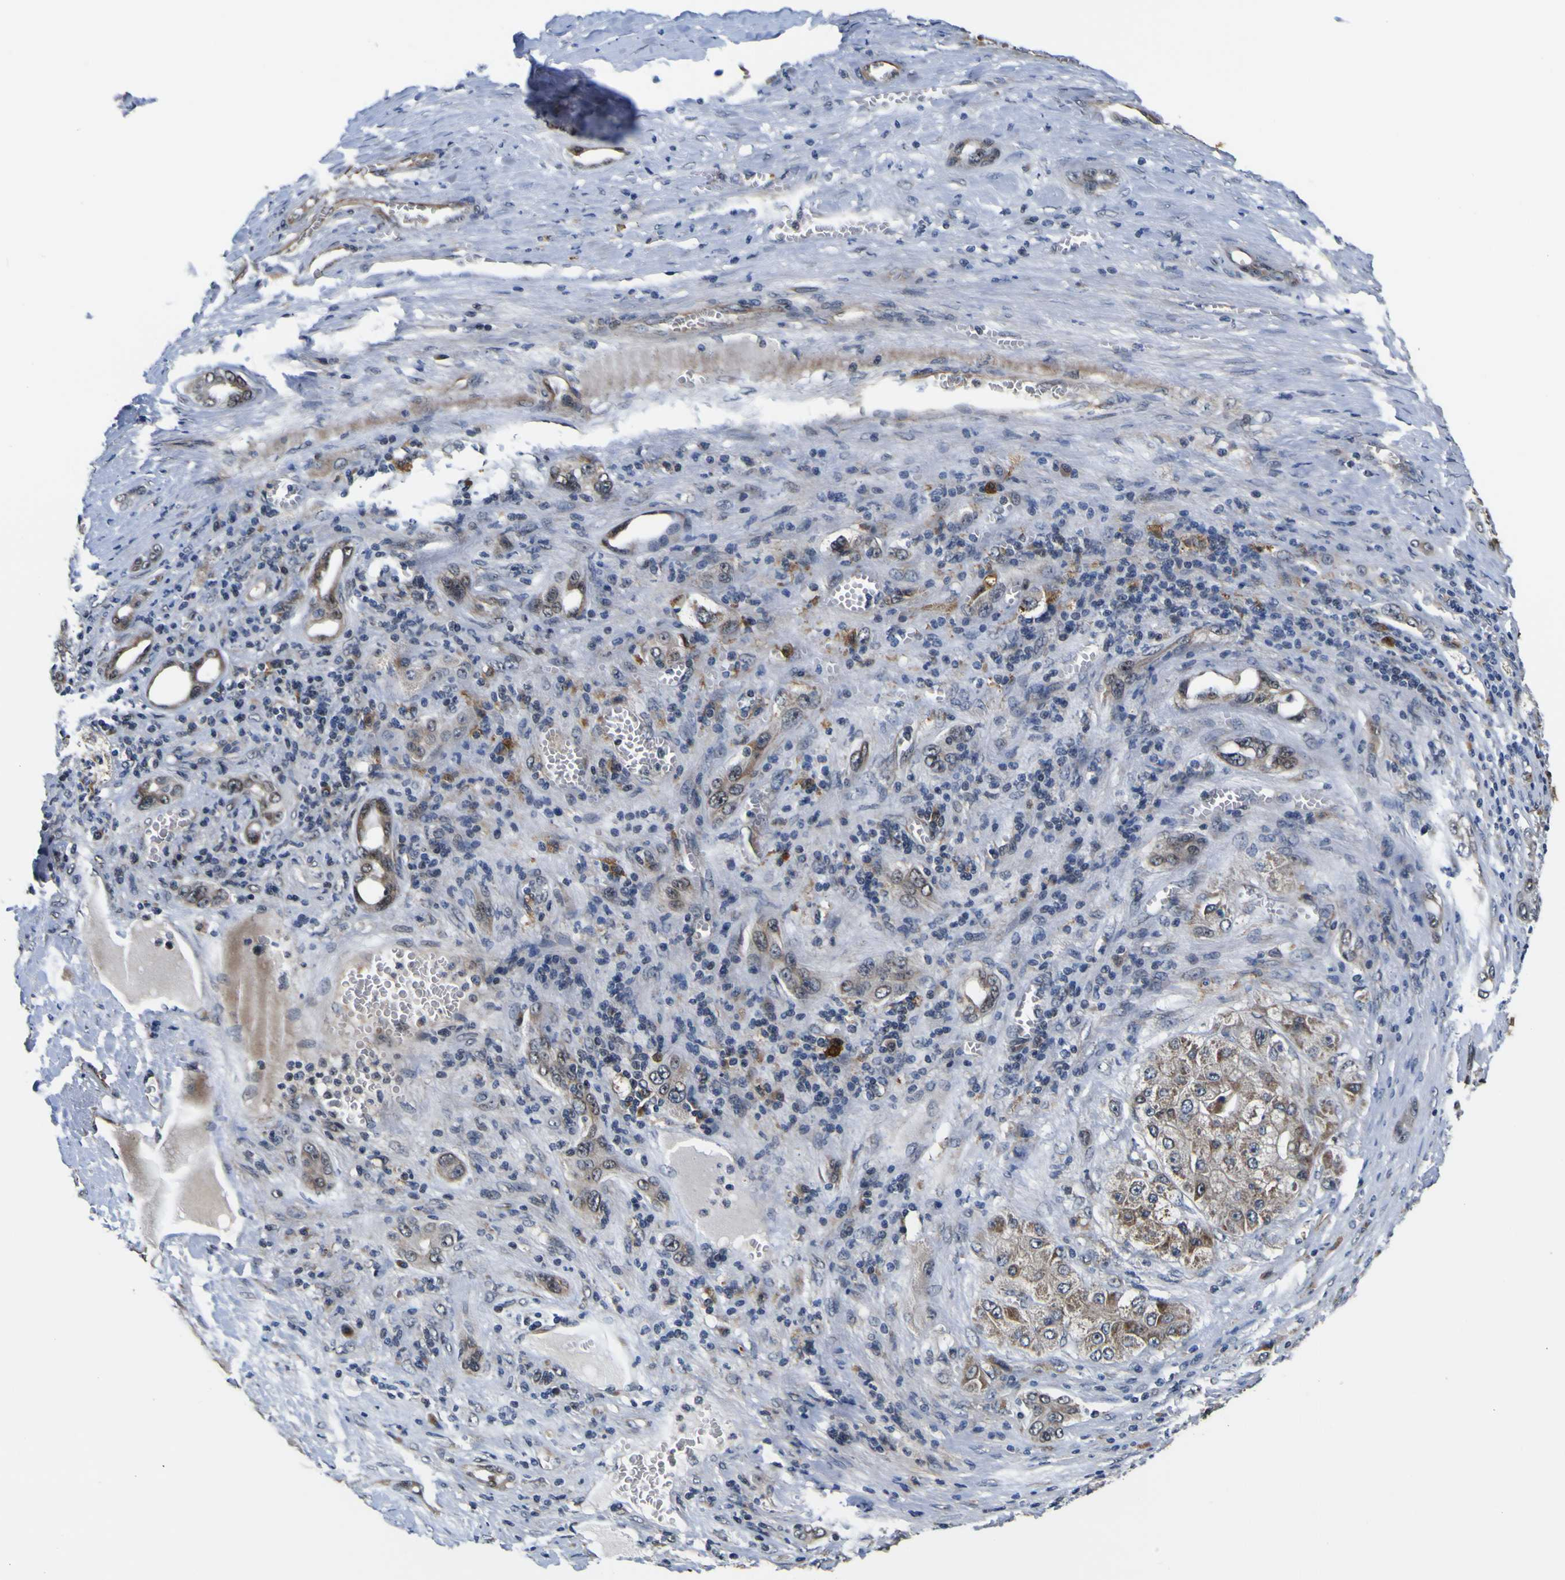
{"staining": {"intensity": "moderate", "quantity": "25%-75%", "location": "cytoplasmic/membranous"}, "tissue": "liver cancer", "cell_type": "Tumor cells", "image_type": "cancer", "snomed": [{"axis": "morphology", "description": "Carcinoma, Hepatocellular, NOS"}, {"axis": "topography", "description": "Liver"}], "caption": "Immunohistochemistry (DAB) staining of human liver hepatocellular carcinoma demonstrates moderate cytoplasmic/membranous protein staining in about 25%-75% of tumor cells.", "gene": "POSTN", "patient": {"sex": "female", "age": 73}}